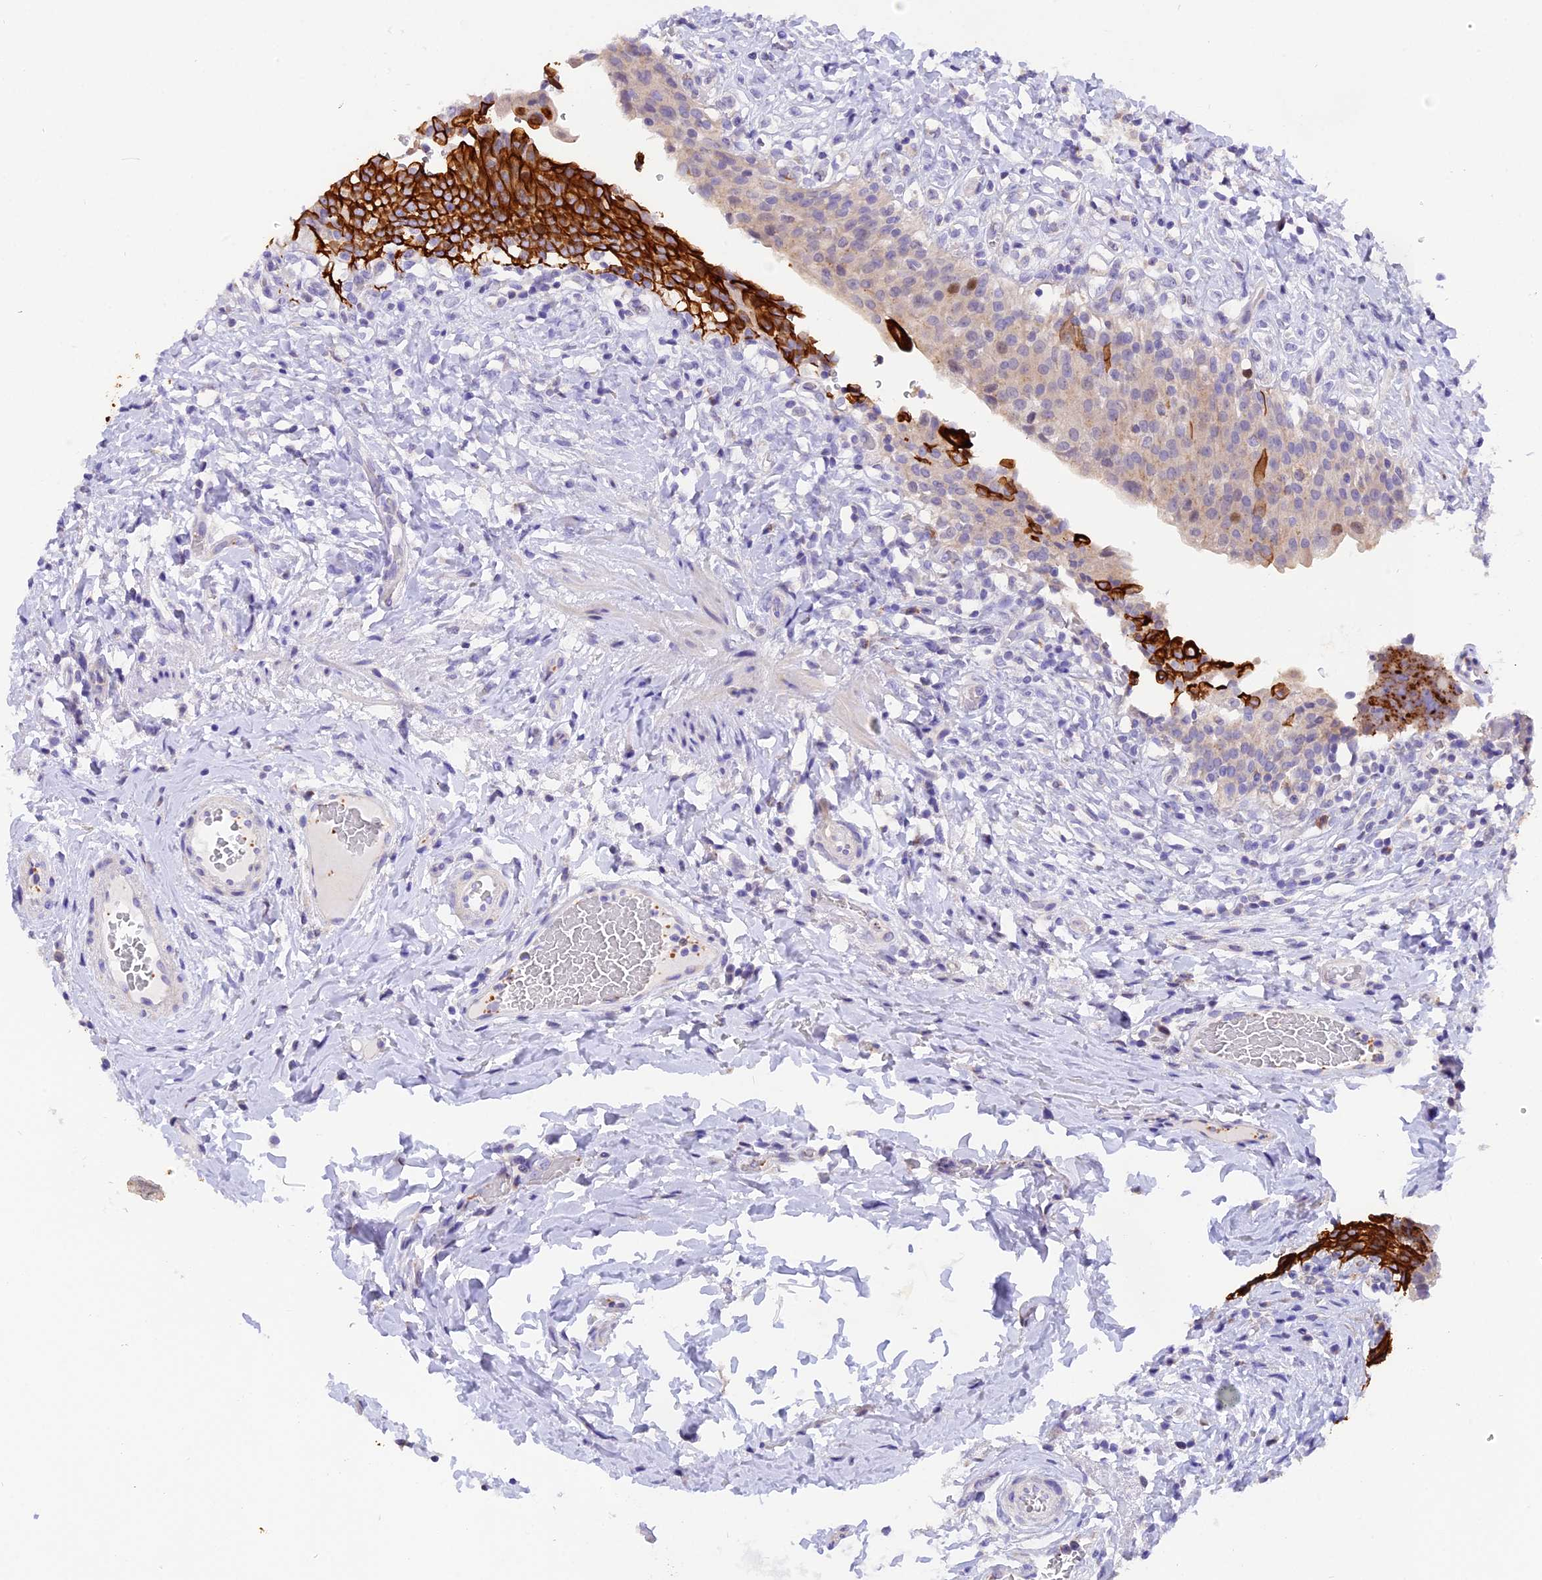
{"staining": {"intensity": "strong", "quantity": "25%-75%", "location": "cytoplasmic/membranous"}, "tissue": "urinary bladder", "cell_type": "Urothelial cells", "image_type": "normal", "snomed": [{"axis": "morphology", "description": "Normal tissue, NOS"}, {"axis": "morphology", "description": "Inflammation, NOS"}, {"axis": "topography", "description": "Urinary bladder"}], "caption": "IHC of normal urinary bladder demonstrates high levels of strong cytoplasmic/membranous positivity in approximately 25%-75% of urothelial cells.", "gene": "PKIA", "patient": {"sex": "male", "age": 64}}